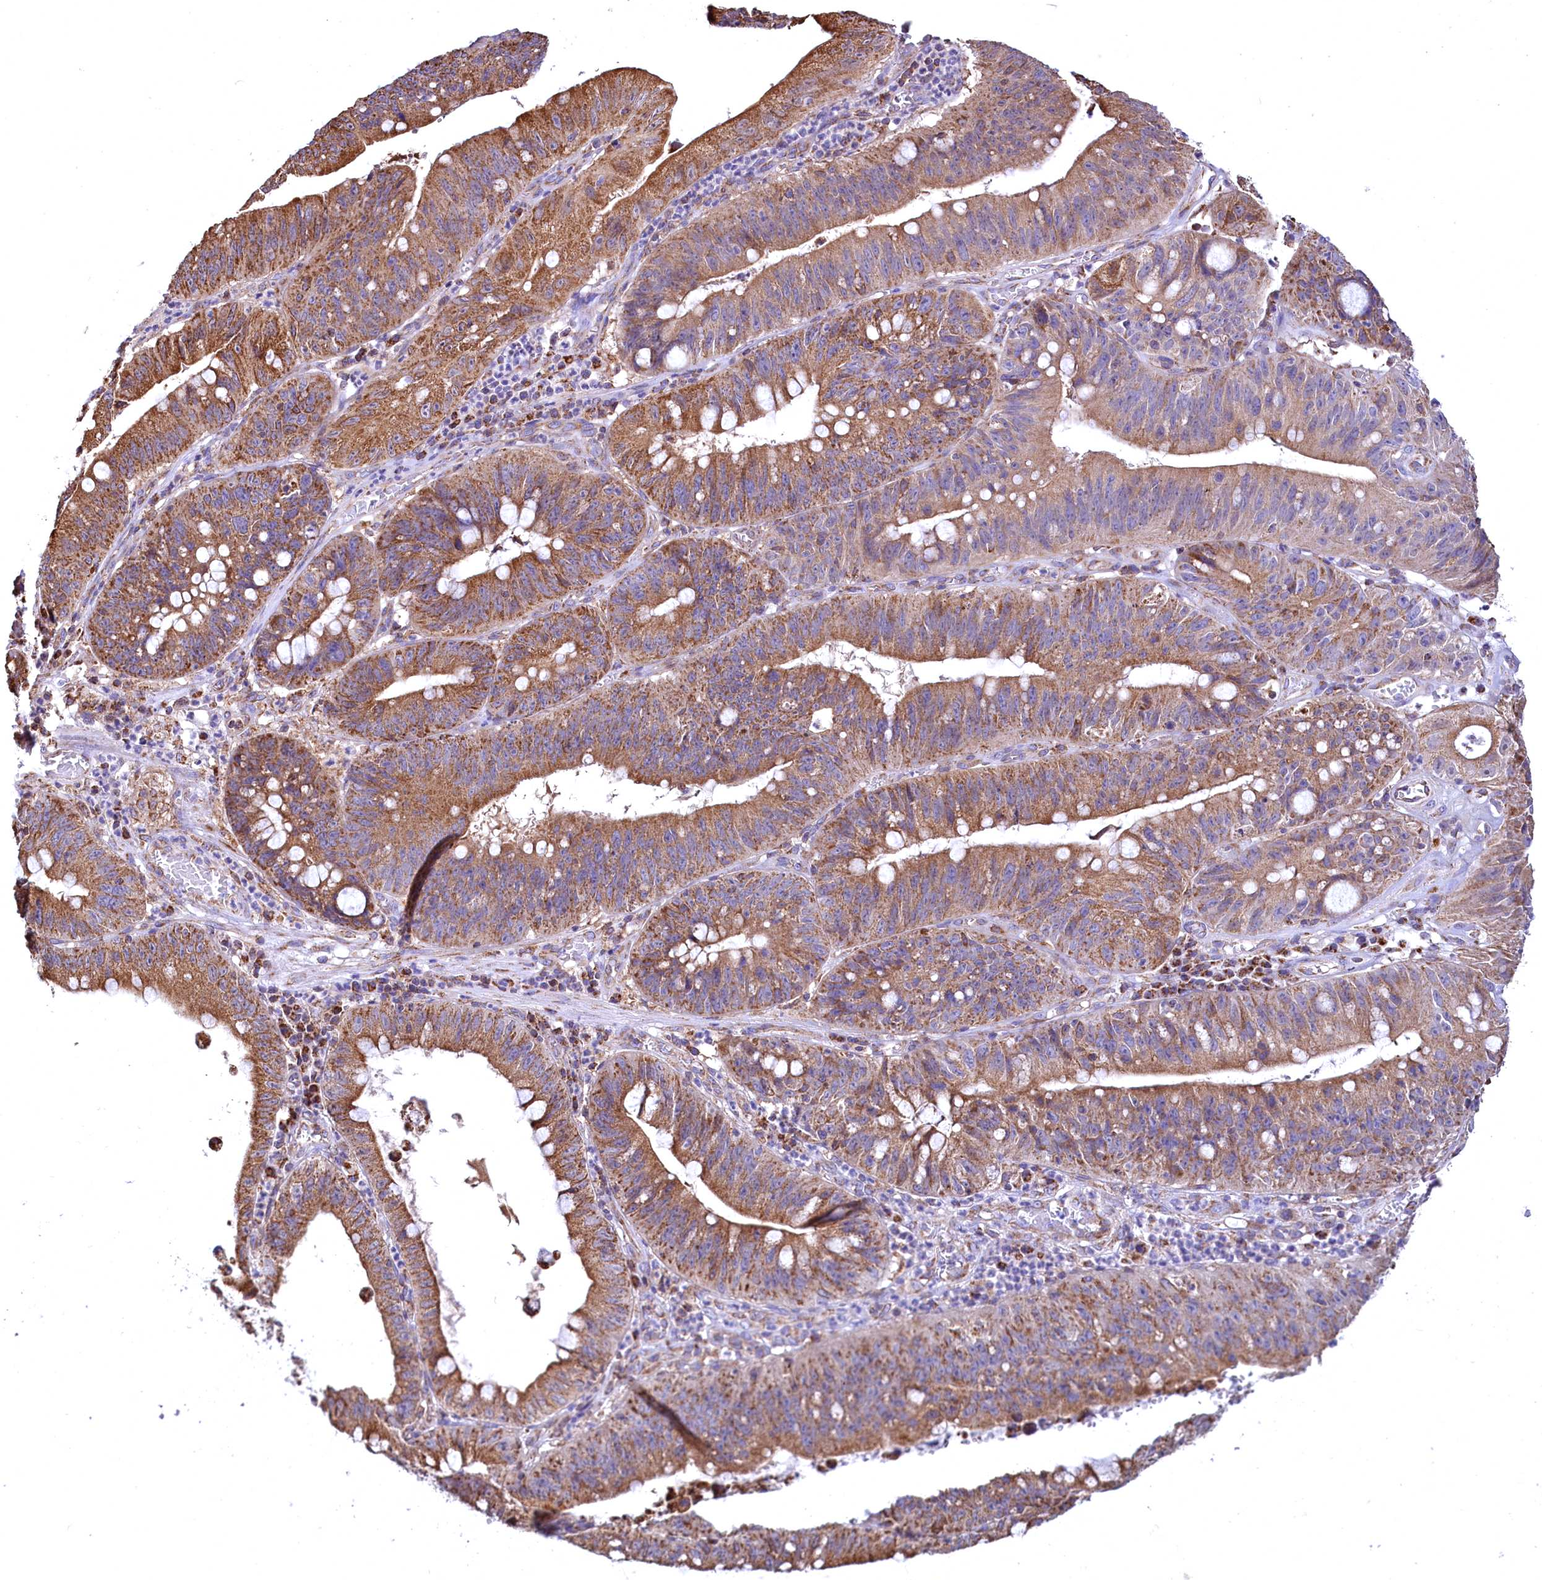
{"staining": {"intensity": "moderate", "quantity": ">75%", "location": "cytoplasmic/membranous"}, "tissue": "stomach cancer", "cell_type": "Tumor cells", "image_type": "cancer", "snomed": [{"axis": "morphology", "description": "Adenocarcinoma, NOS"}, {"axis": "topography", "description": "Stomach"}], "caption": "Immunohistochemical staining of adenocarcinoma (stomach) demonstrates medium levels of moderate cytoplasmic/membranous protein expression in approximately >75% of tumor cells.", "gene": "NUDT15", "patient": {"sex": "male", "age": 59}}